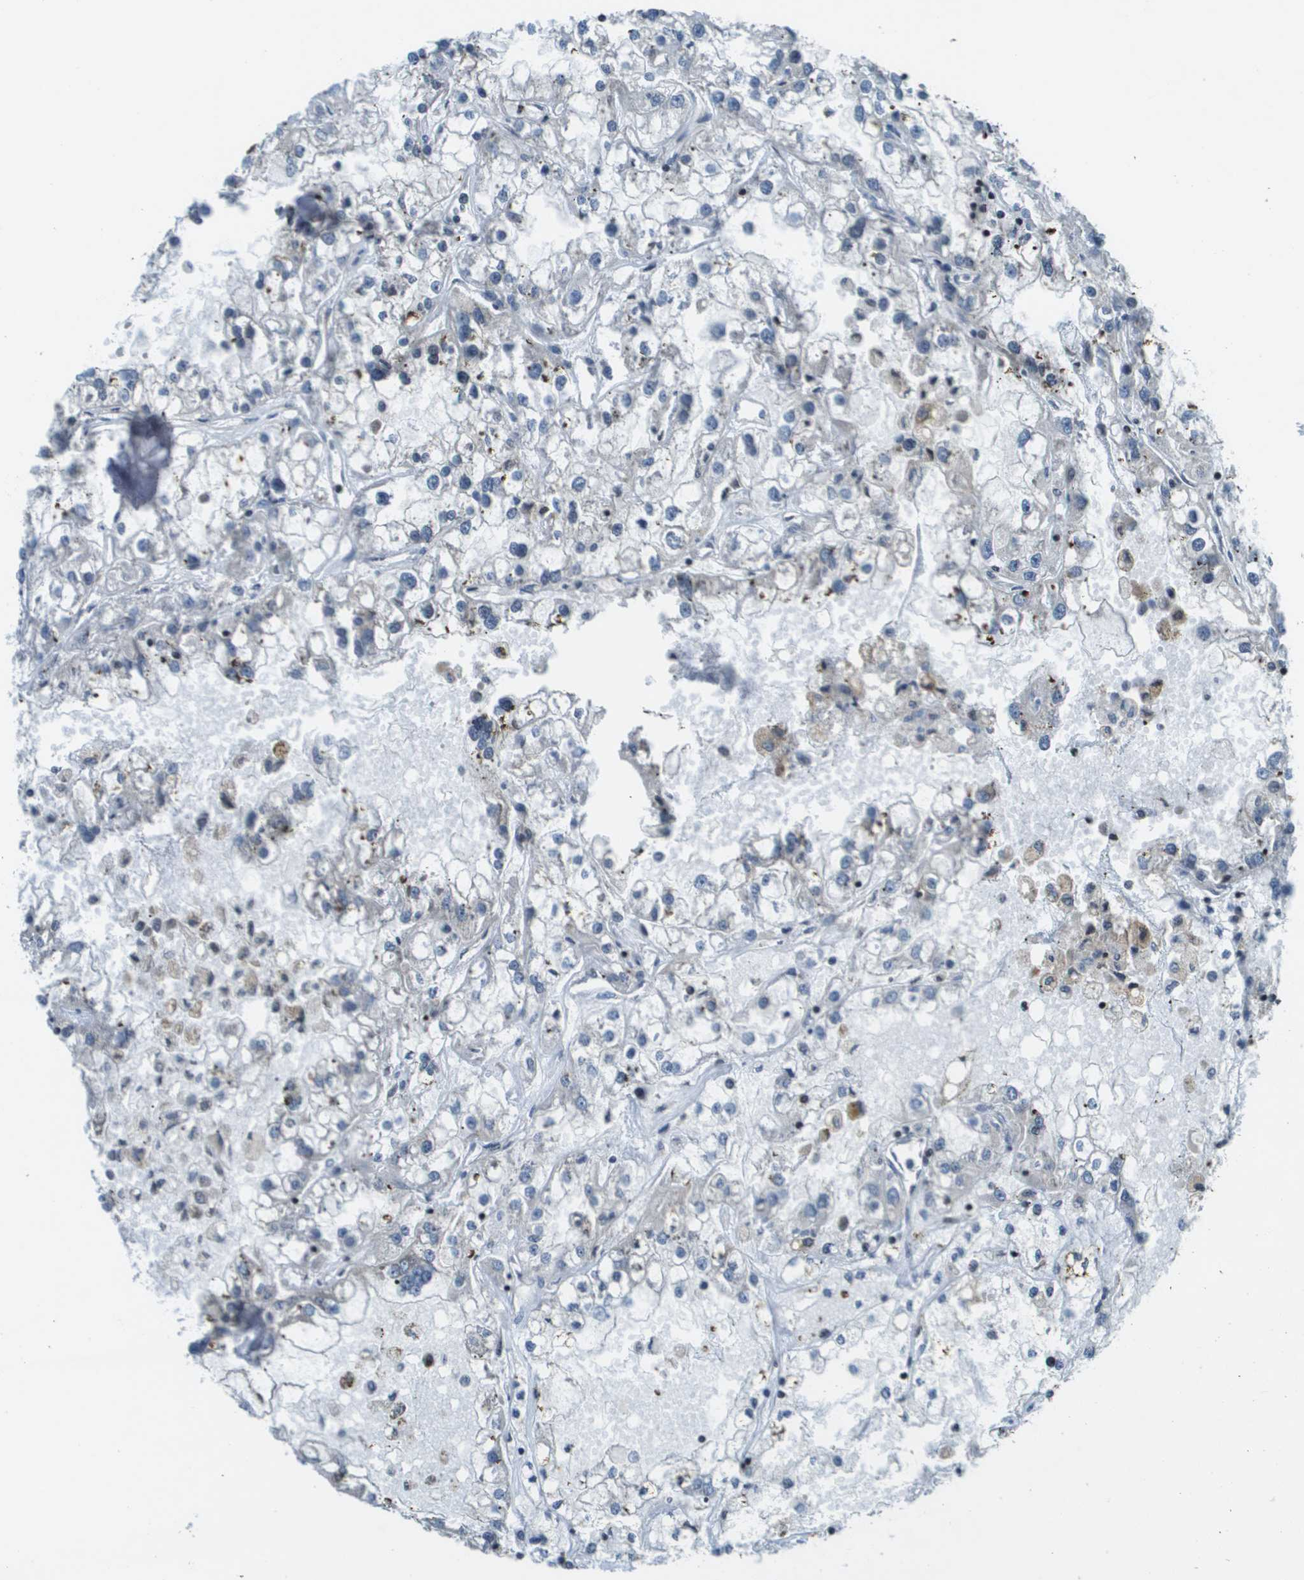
{"staining": {"intensity": "negative", "quantity": "none", "location": "none"}, "tissue": "renal cancer", "cell_type": "Tumor cells", "image_type": "cancer", "snomed": [{"axis": "morphology", "description": "Adenocarcinoma, NOS"}, {"axis": "topography", "description": "Kidney"}], "caption": "A high-resolution histopathology image shows immunohistochemistry staining of renal cancer (adenocarcinoma), which exhibits no significant positivity in tumor cells.", "gene": "ESYT1", "patient": {"sex": "female", "age": 52}}